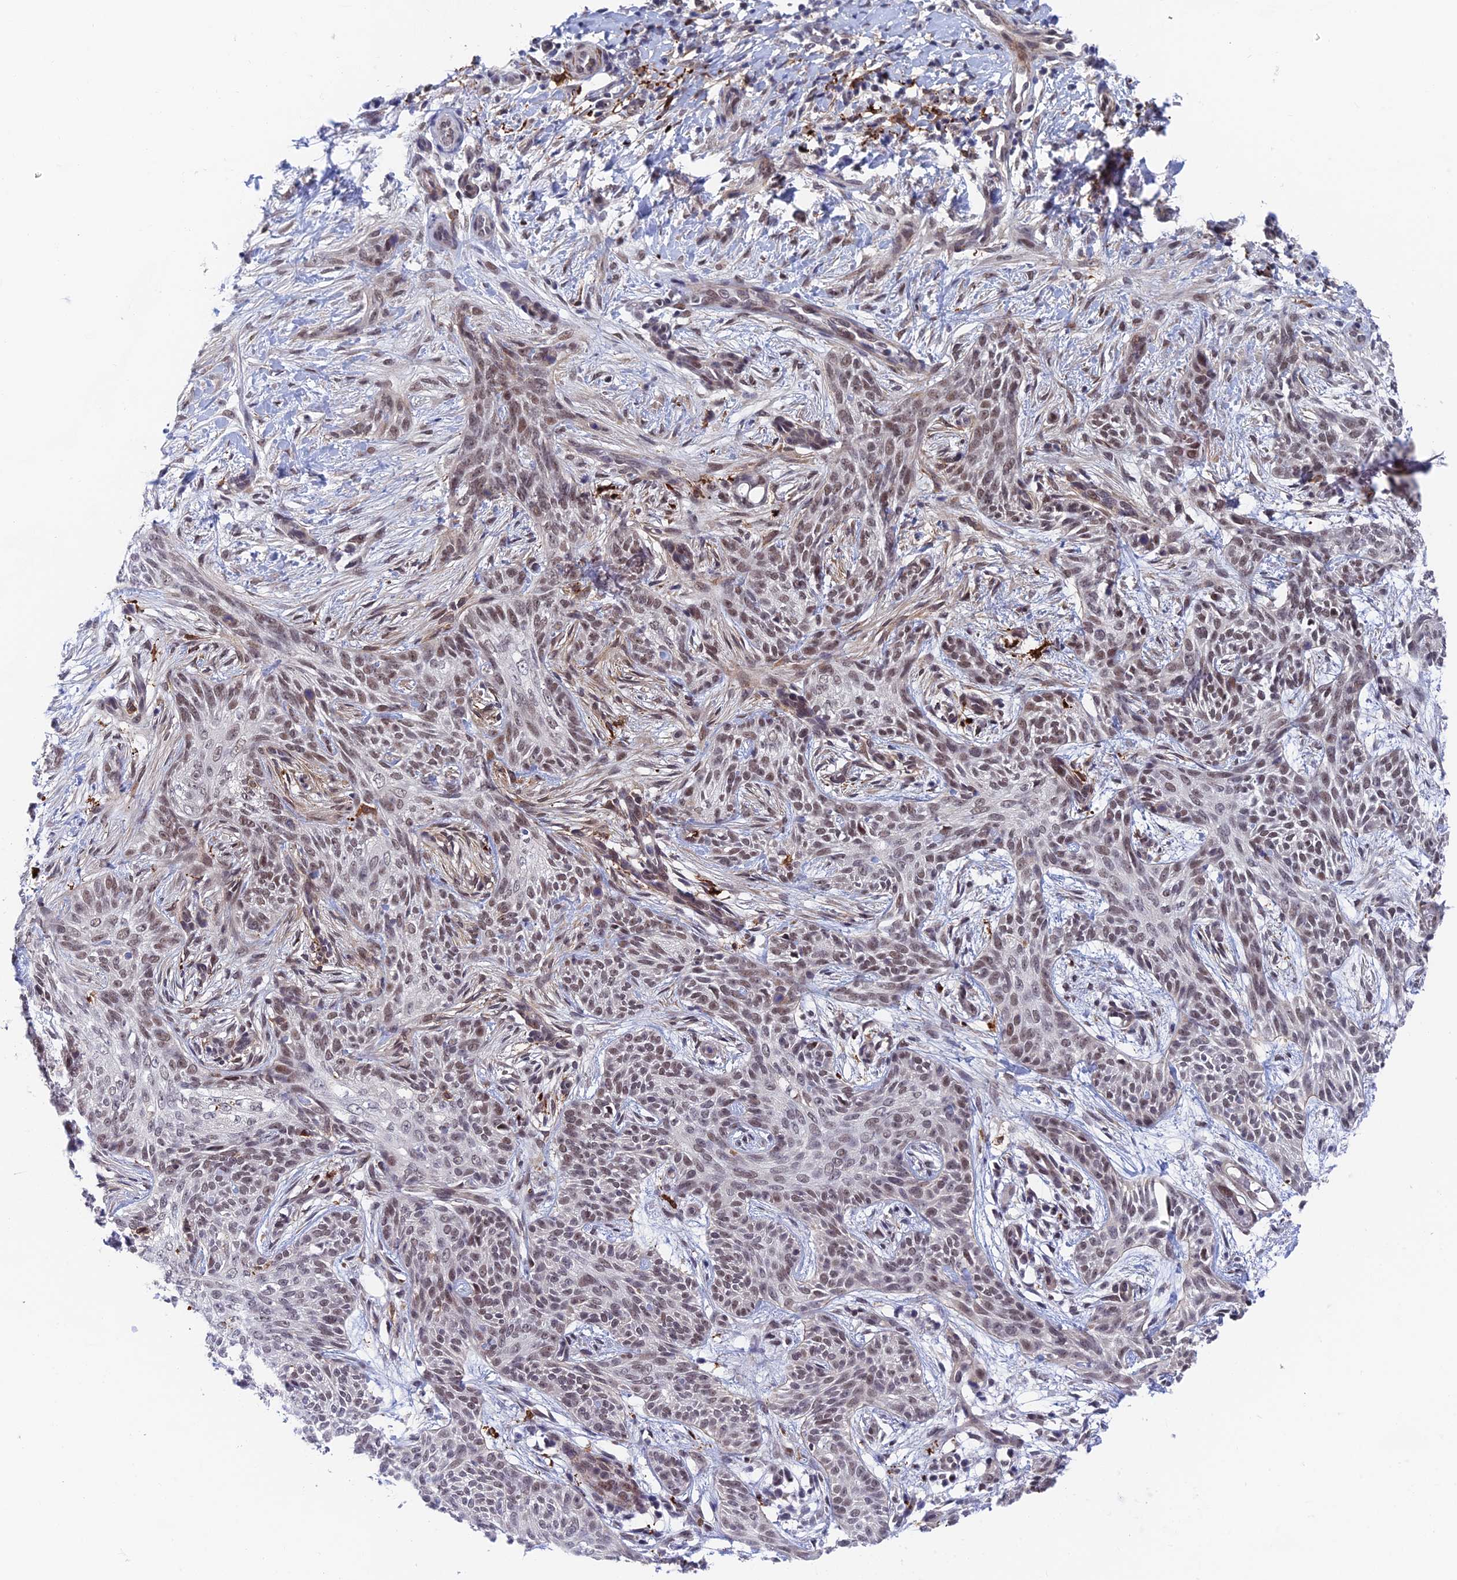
{"staining": {"intensity": "moderate", "quantity": "25%-75%", "location": "nuclear"}, "tissue": "skin cancer", "cell_type": "Tumor cells", "image_type": "cancer", "snomed": [{"axis": "morphology", "description": "Basal cell carcinoma"}, {"axis": "topography", "description": "Skin"}], "caption": "Moderate nuclear protein staining is present in approximately 25%-75% of tumor cells in skin cancer.", "gene": "NSMCE1", "patient": {"sex": "female", "age": 82}}